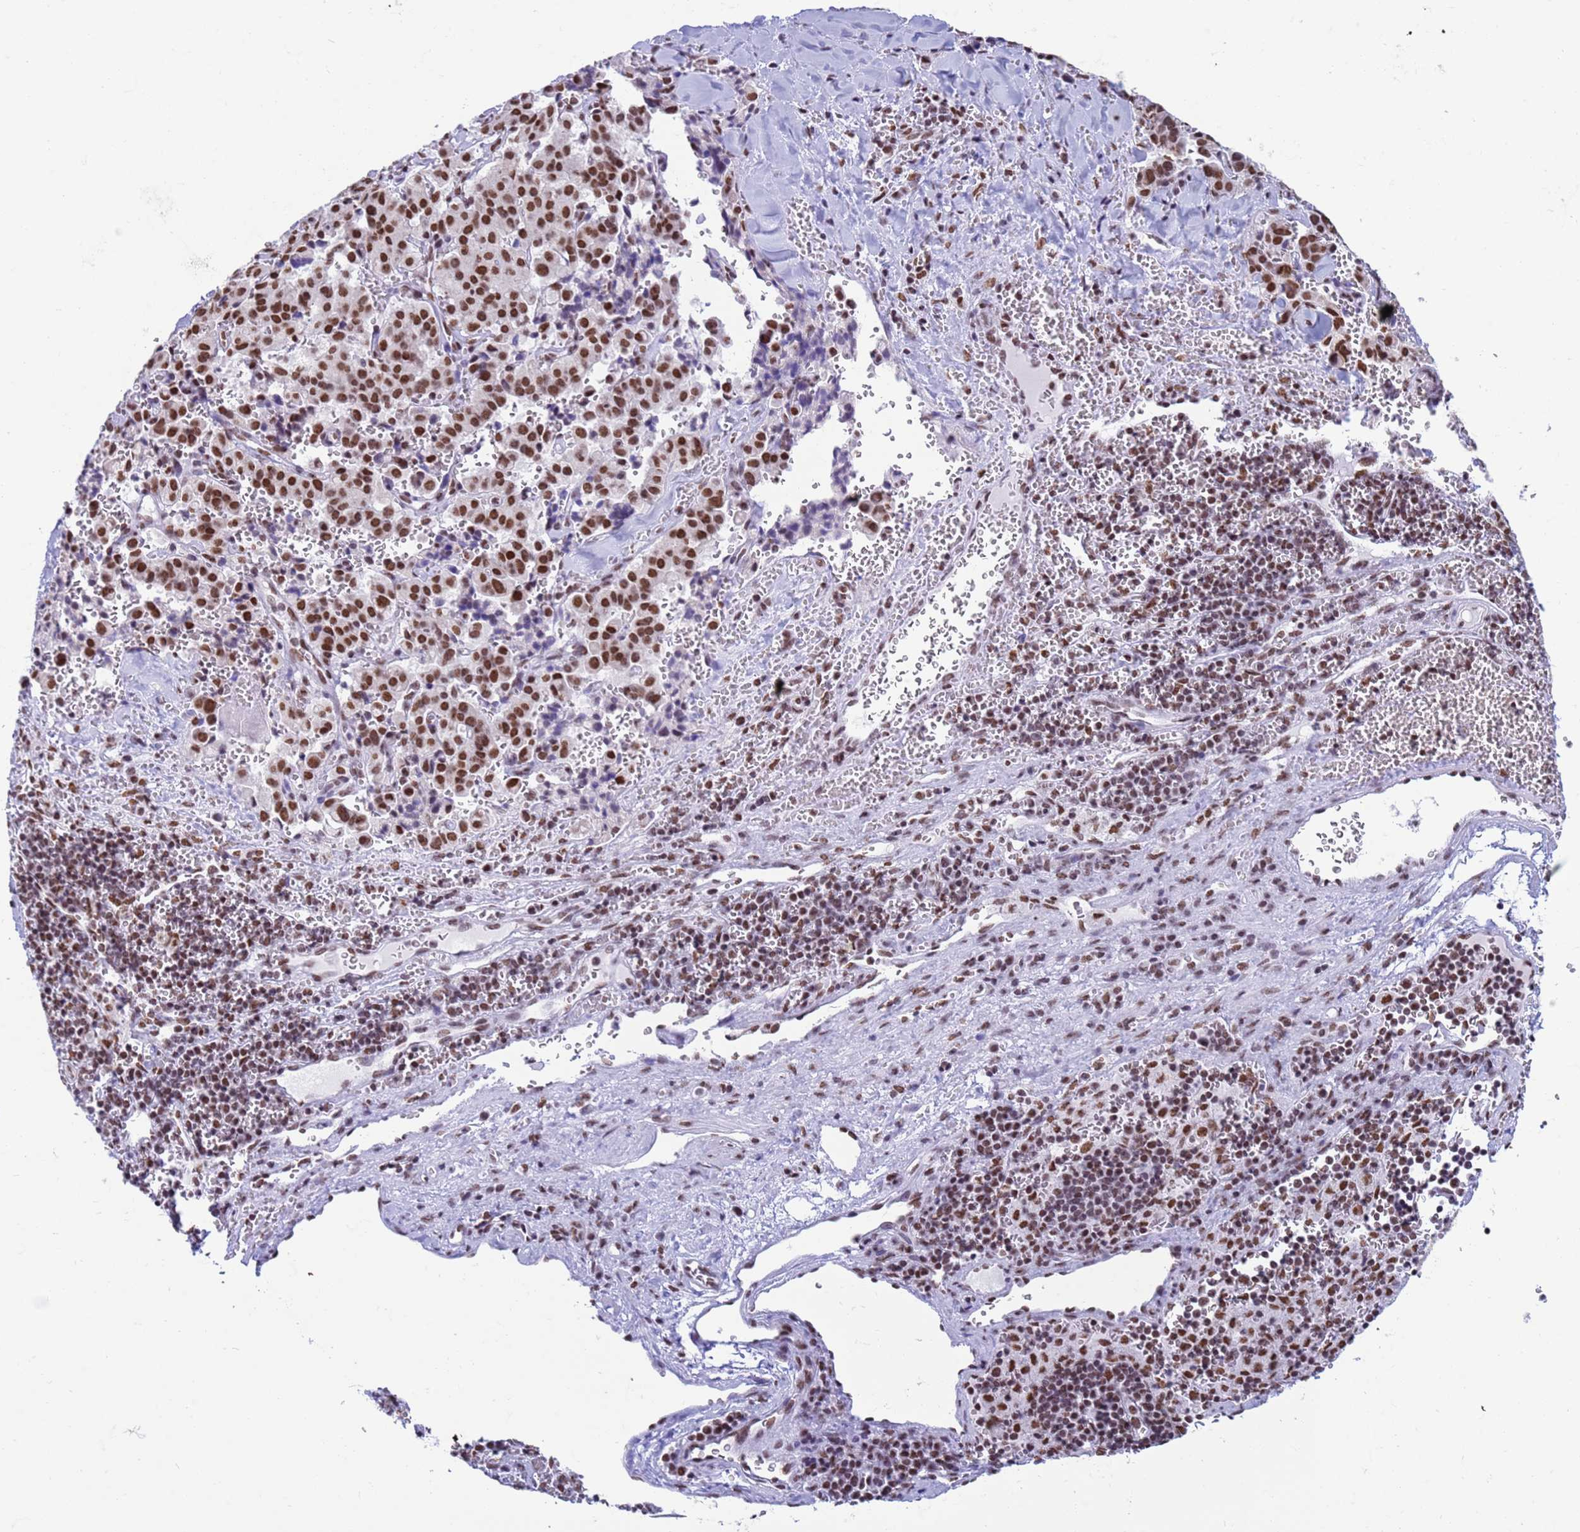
{"staining": {"intensity": "strong", "quantity": ">75%", "location": "nuclear"}, "tissue": "pancreatic cancer", "cell_type": "Tumor cells", "image_type": "cancer", "snomed": [{"axis": "morphology", "description": "Adenocarcinoma, NOS"}, {"axis": "topography", "description": "Pancreas"}], "caption": "Pancreatic cancer stained with DAB (3,3'-diaminobenzidine) IHC demonstrates high levels of strong nuclear positivity in about >75% of tumor cells.", "gene": "FAM170B", "patient": {"sex": "male", "age": 65}}